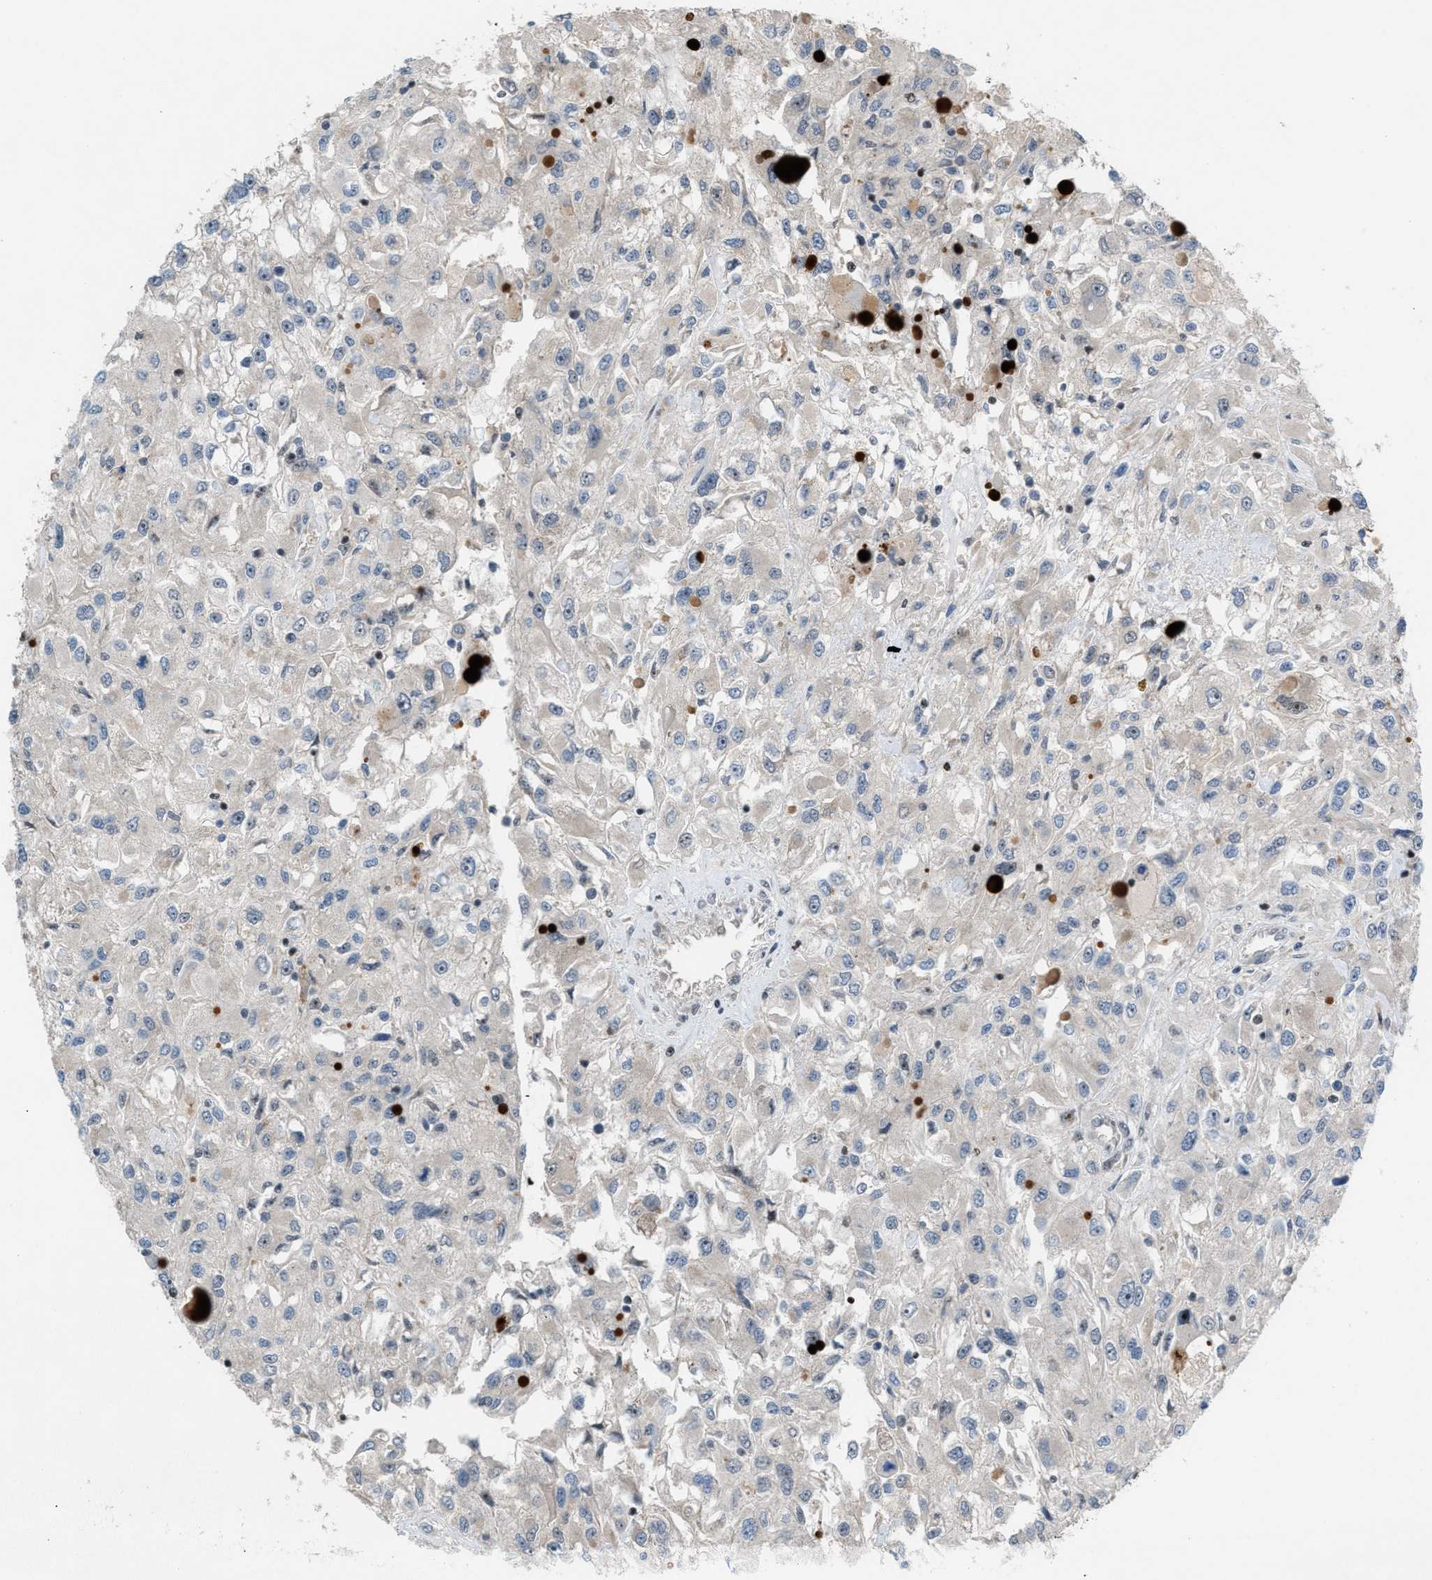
{"staining": {"intensity": "negative", "quantity": "none", "location": "none"}, "tissue": "renal cancer", "cell_type": "Tumor cells", "image_type": "cancer", "snomed": [{"axis": "morphology", "description": "Adenocarcinoma, NOS"}, {"axis": "topography", "description": "Kidney"}], "caption": "This histopathology image is of renal cancer stained with IHC to label a protein in brown with the nuclei are counter-stained blue. There is no expression in tumor cells. The staining was performed using DAB (3,3'-diaminobenzidine) to visualize the protein expression in brown, while the nuclei were stained in blue with hematoxylin (Magnification: 20x).", "gene": "ZNF276", "patient": {"sex": "female", "age": 52}}